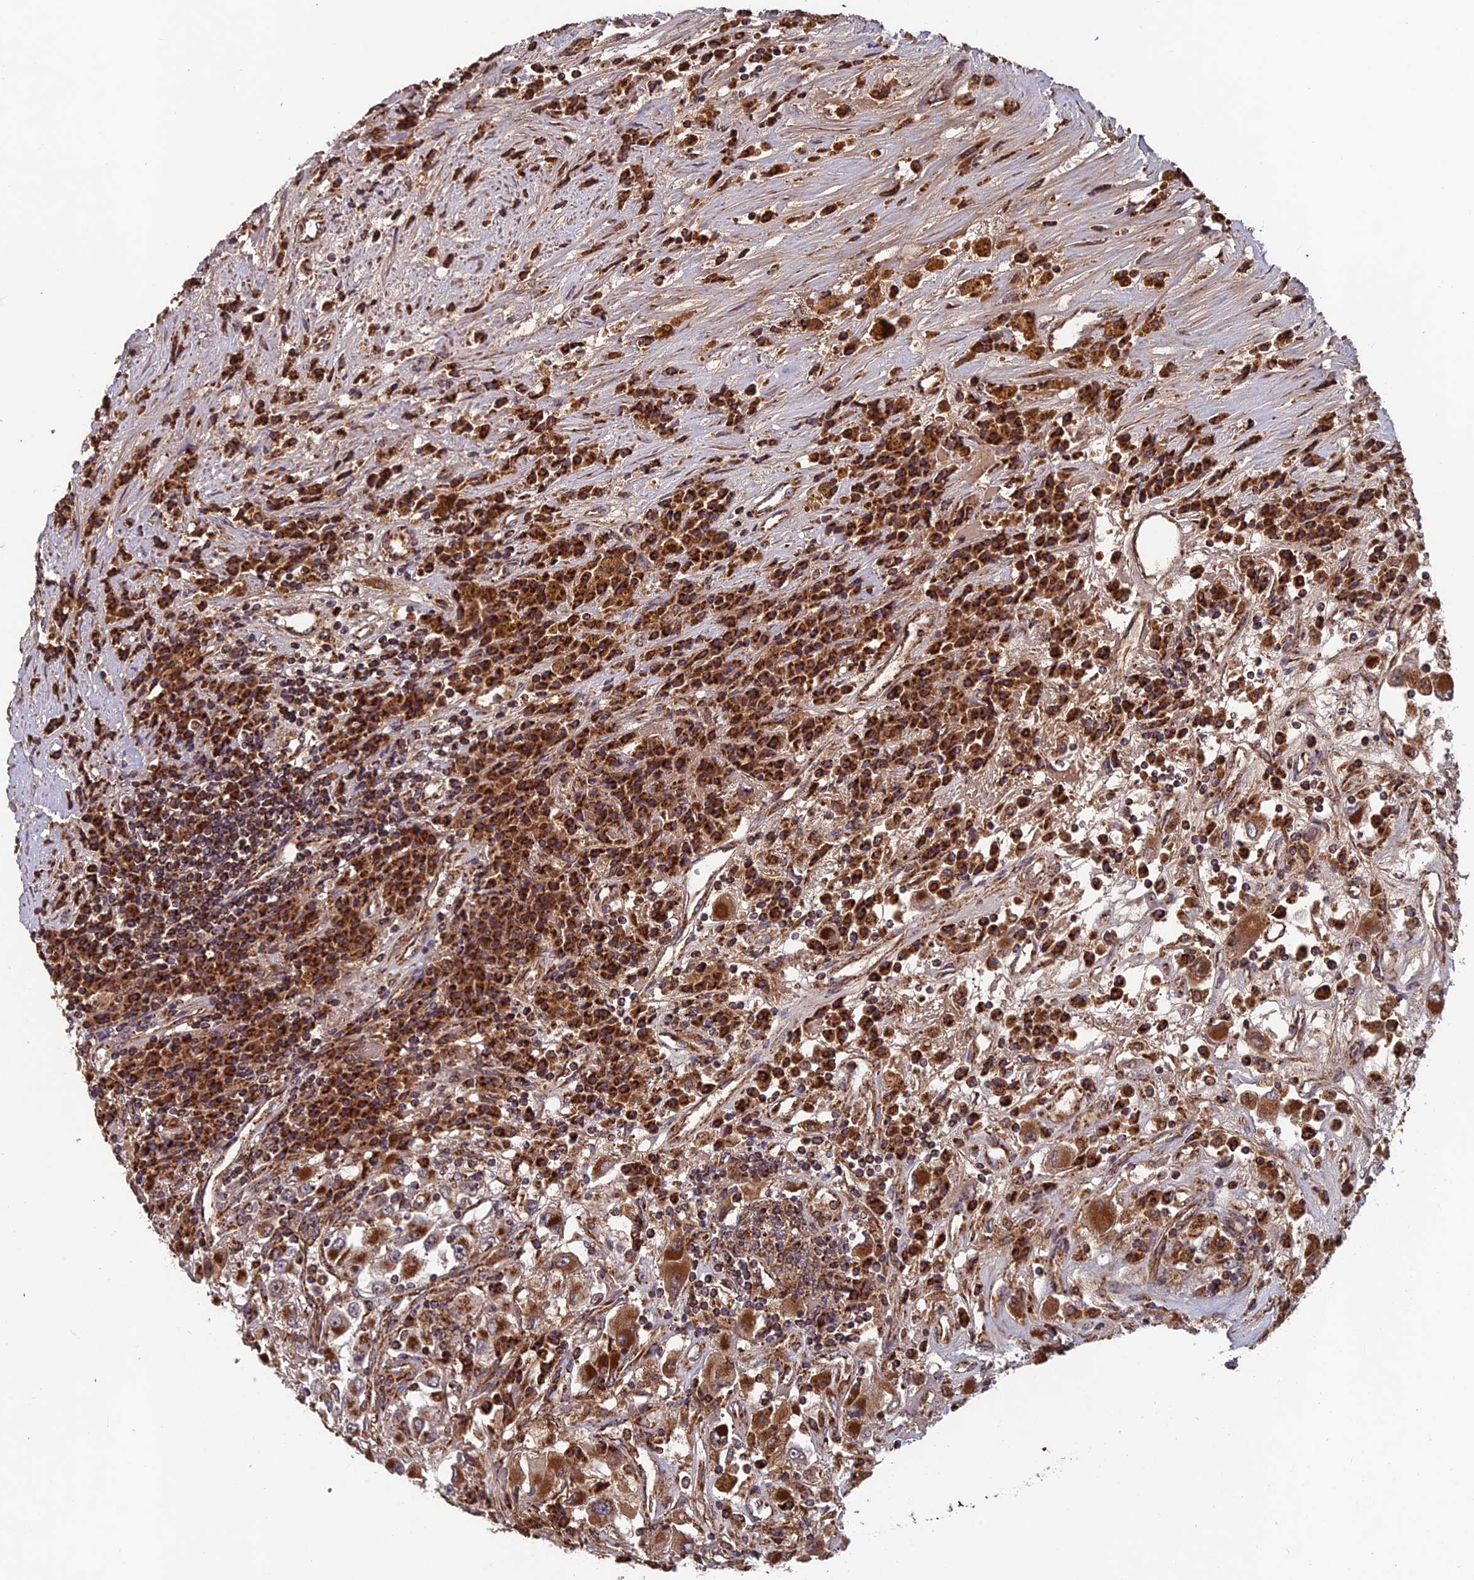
{"staining": {"intensity": "strong", "quantity": ">75%", "location": "cytoplasmic/membranous"}, "tissue": "renal cancer", "cell_type": "Tumor cells", "image_type": "cancer", "snomed": [{"axis": "morphology", "description": "Adenocarcinoma, NOS"}, {"axis": "topography", "description": "Kidney"}], "caption": "Immunohistochemical staining of renal cancer (adenocarcinoma) demonstrates strong cytoplasmic/membranous protein expression in about >75% of tumor cells.", "gene": "CCDC15", "patient": {"sex": "female", "age": 52}}